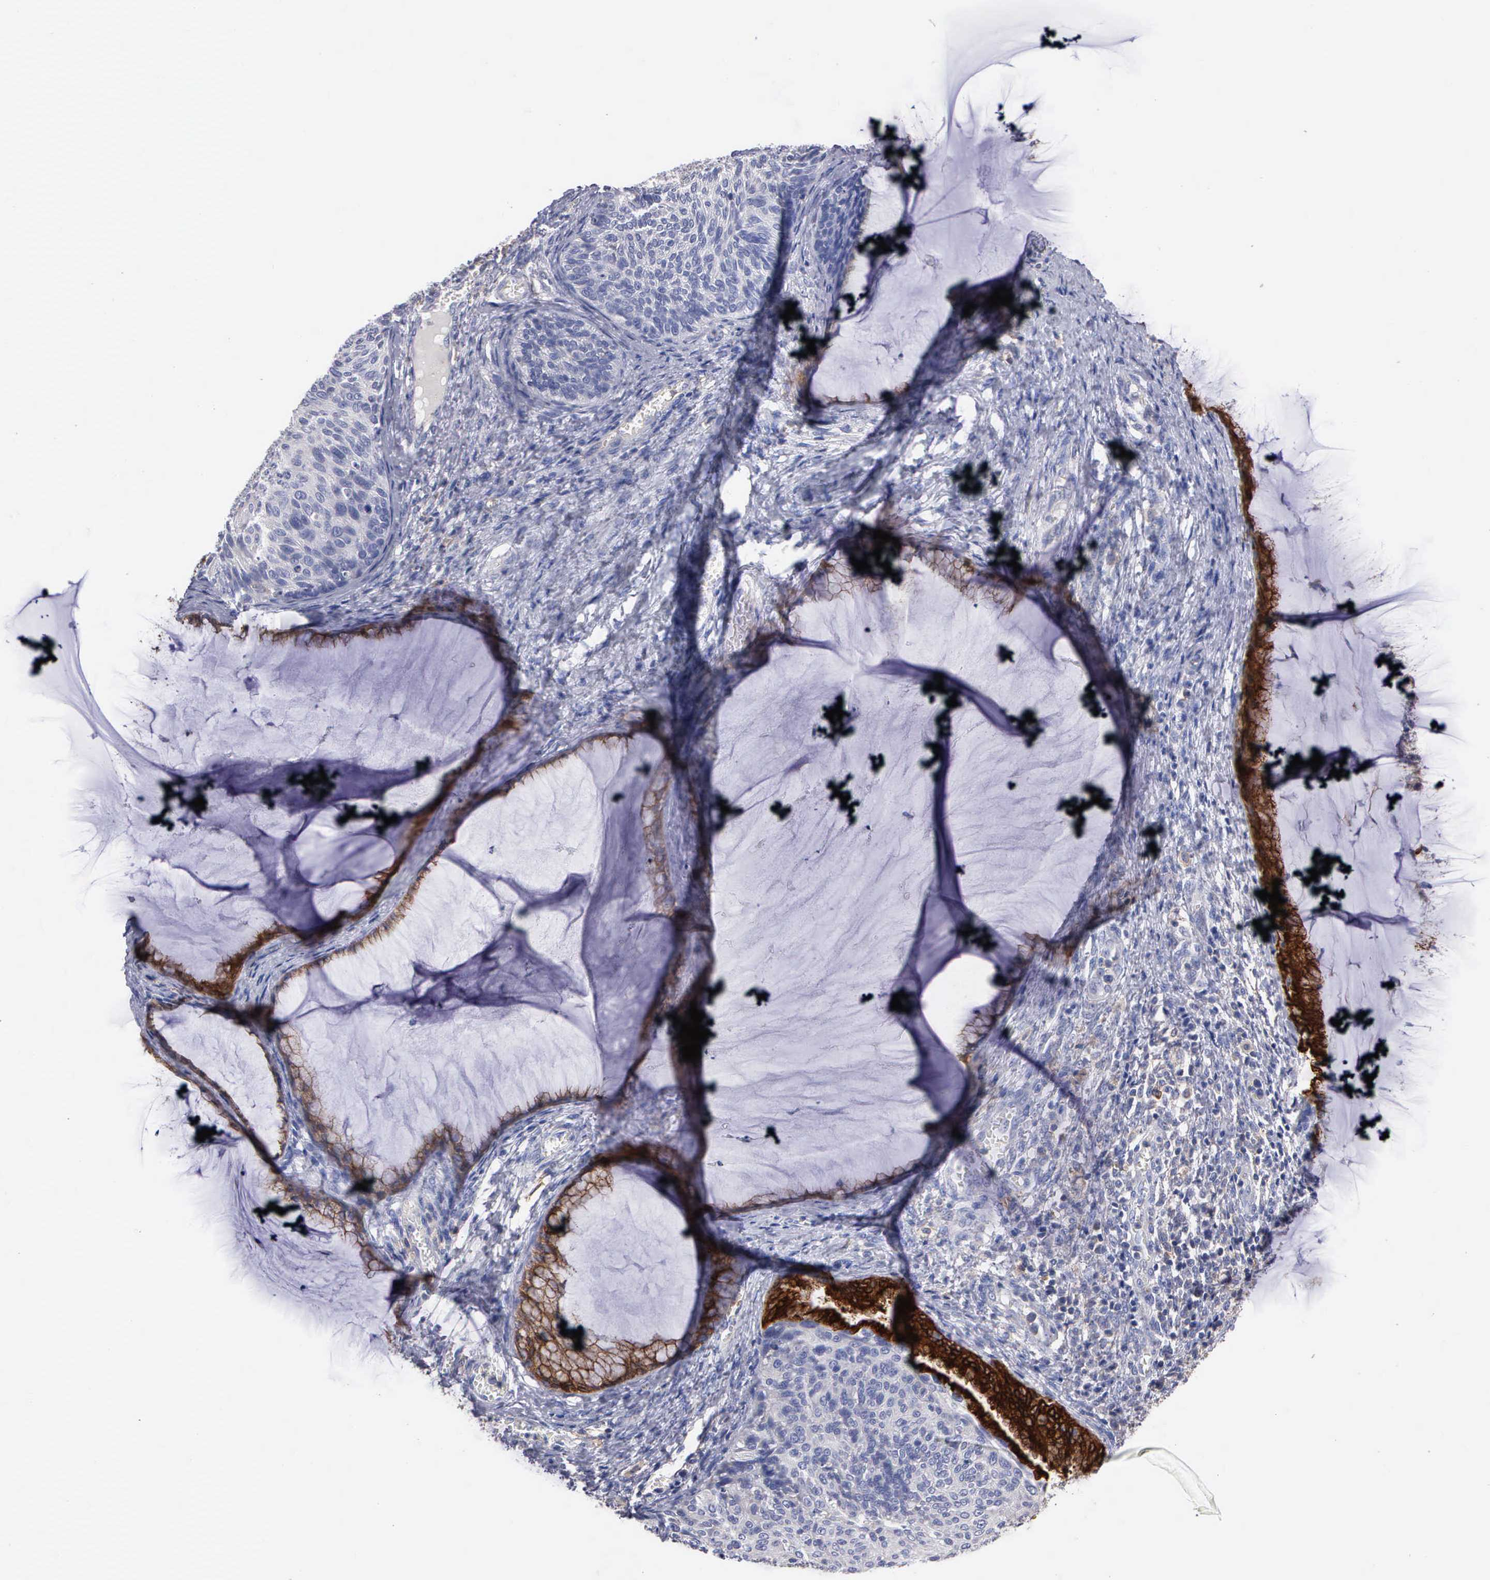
{"staining": {"intensity": "negative", "quantity": "none", "location": "none"}, "tissue": "cervical cancer", "cell_type": "Tumor cells", "image_type": "cancer", "snomed": [{"axis": "morphology", "description": "Squamous cell carcinoma, NOS"}, {"axis": "topography", "description": "Cervix"}], "caption": "Tumor cells show no significant positivity in cervical cancer.", "gene": "PTGS2", "patient": {"sex": "female", "age": 36}}